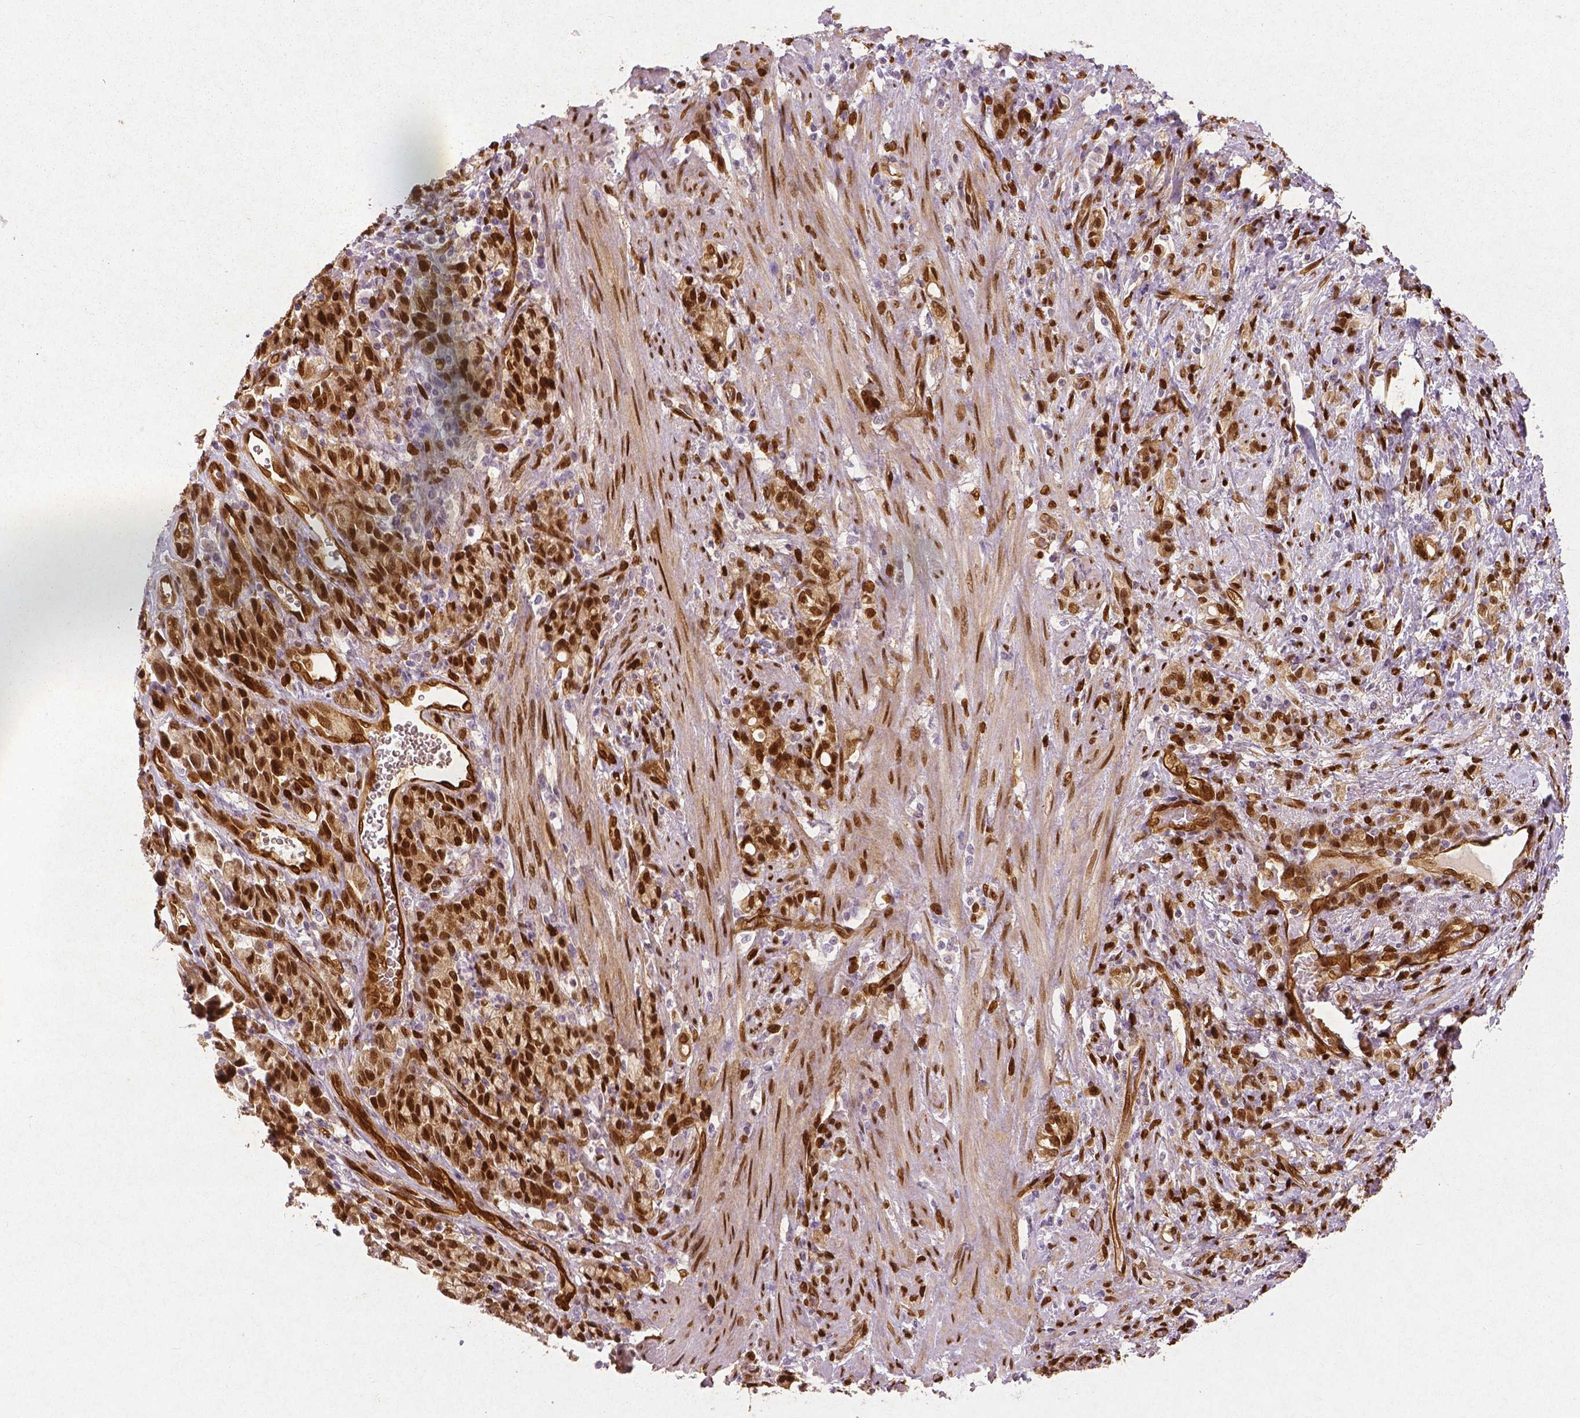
{"staining": {"intensity": "strong", "quantity": ">75%", "location": "cytoplasmic/membranous,nuclear"}, "tissue": "stomach cancer", "cell_type": "Tumor cells", "image_type": "cancer", "snomed": [{"axis": "morphology", "description": "Adenocarcinoma, NOS"}, {"axis": "topography", "description": "Stomach"}], "caption": "This image displays stomach cancer stained with immunohistochemistry (IHC) to label a protein in brown. The cytoplasmic/membranous and nuclear of tumor cells show strong positivity for the protein. Nuclei are counter-stained blue.", "gene": "WWTR1", "patient": {"sex": "male", "age": 77}}